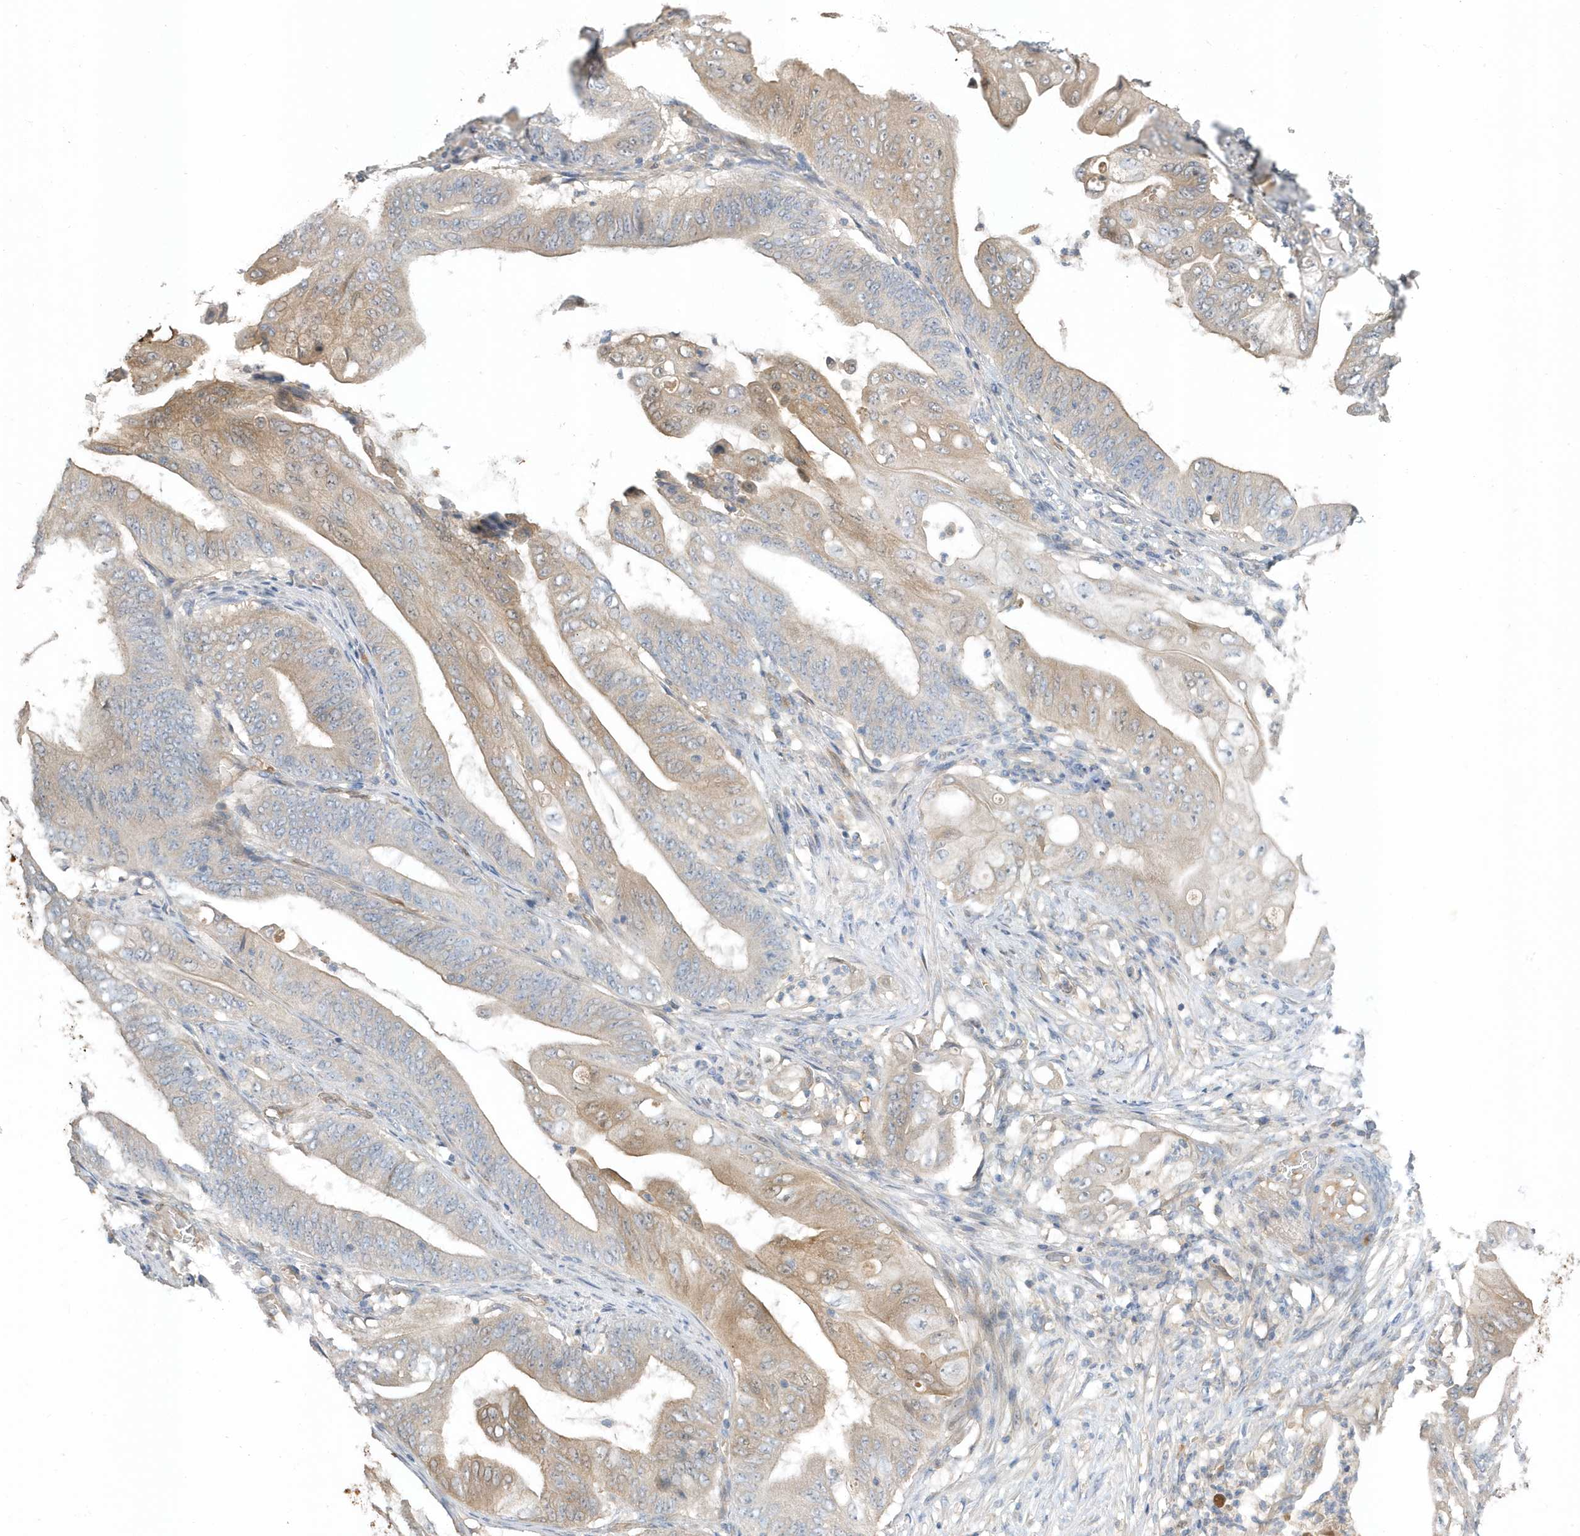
{"staining": {"intensity": "weak", "quantity": "25%-75%", "location": "cytoplasmic/membranous"}, "tissue": "stomach cancer", "cell_type": "Tumor cells", "image_type": "cancer", "snomed": [{"axis": "morphology", "description": "Adenocarcinoma, NOS"}, {"axis": "topography", "description": "Stomach"}], "caption": "Immunohistochemistry staining of stomach adenocarcinoma, which displays low levels of weak cytoplasmic/membranous positivity in approximately 25%-75% of tumor cells indicating weak cytoplasmic/membranous protein positivity. The staining was performed using DAB (3,3'-diaminobenzidine) (brown) for protein detection and nuclei were counterstained in hematoxylin (blue).", "gene": "USP53", "patient": {"sex": "female", "age": 73}}